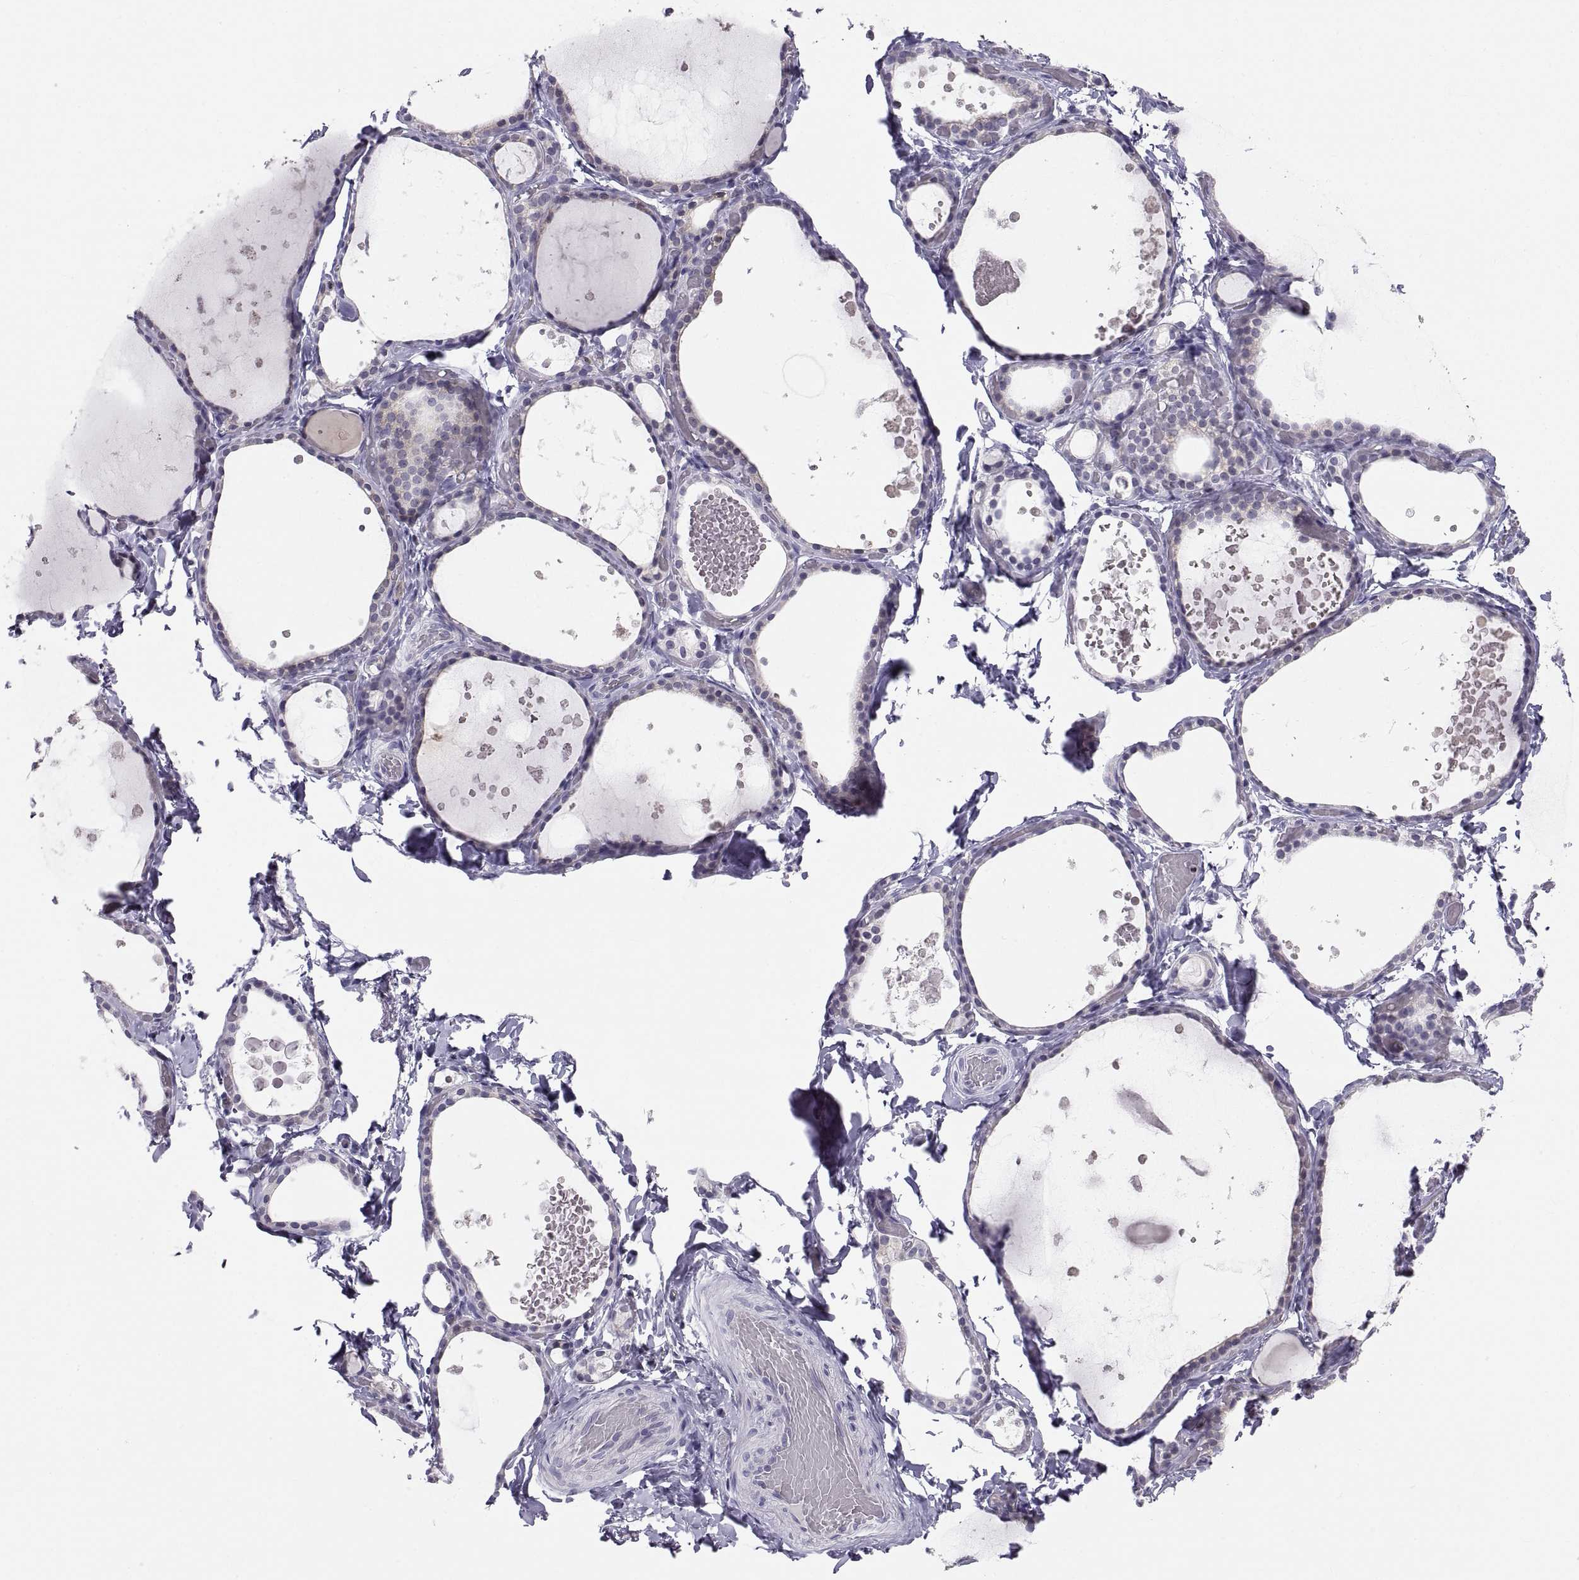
{"staining": {"intensity": "negative", "quantity": "none", "location": "none"}, "tissue": "thyroid gland", "cell_type": "Glandular cells", "image_type": "normal", "snomed": [{"axis": "morphology", "description": "Normal tissue, NOS"}, {"axis": "topography", "description": "Thyroid gland"}], "caption": "Immunohistochemistry image of unremarkable thyroid gland: human thyroid gland stained with DAB (3,3'-diaminobenzidine) demonstrates no significant protein expression in glandular cells.", "gene": "ERO1A", "patient": {"sex": "female", "age": 56}}